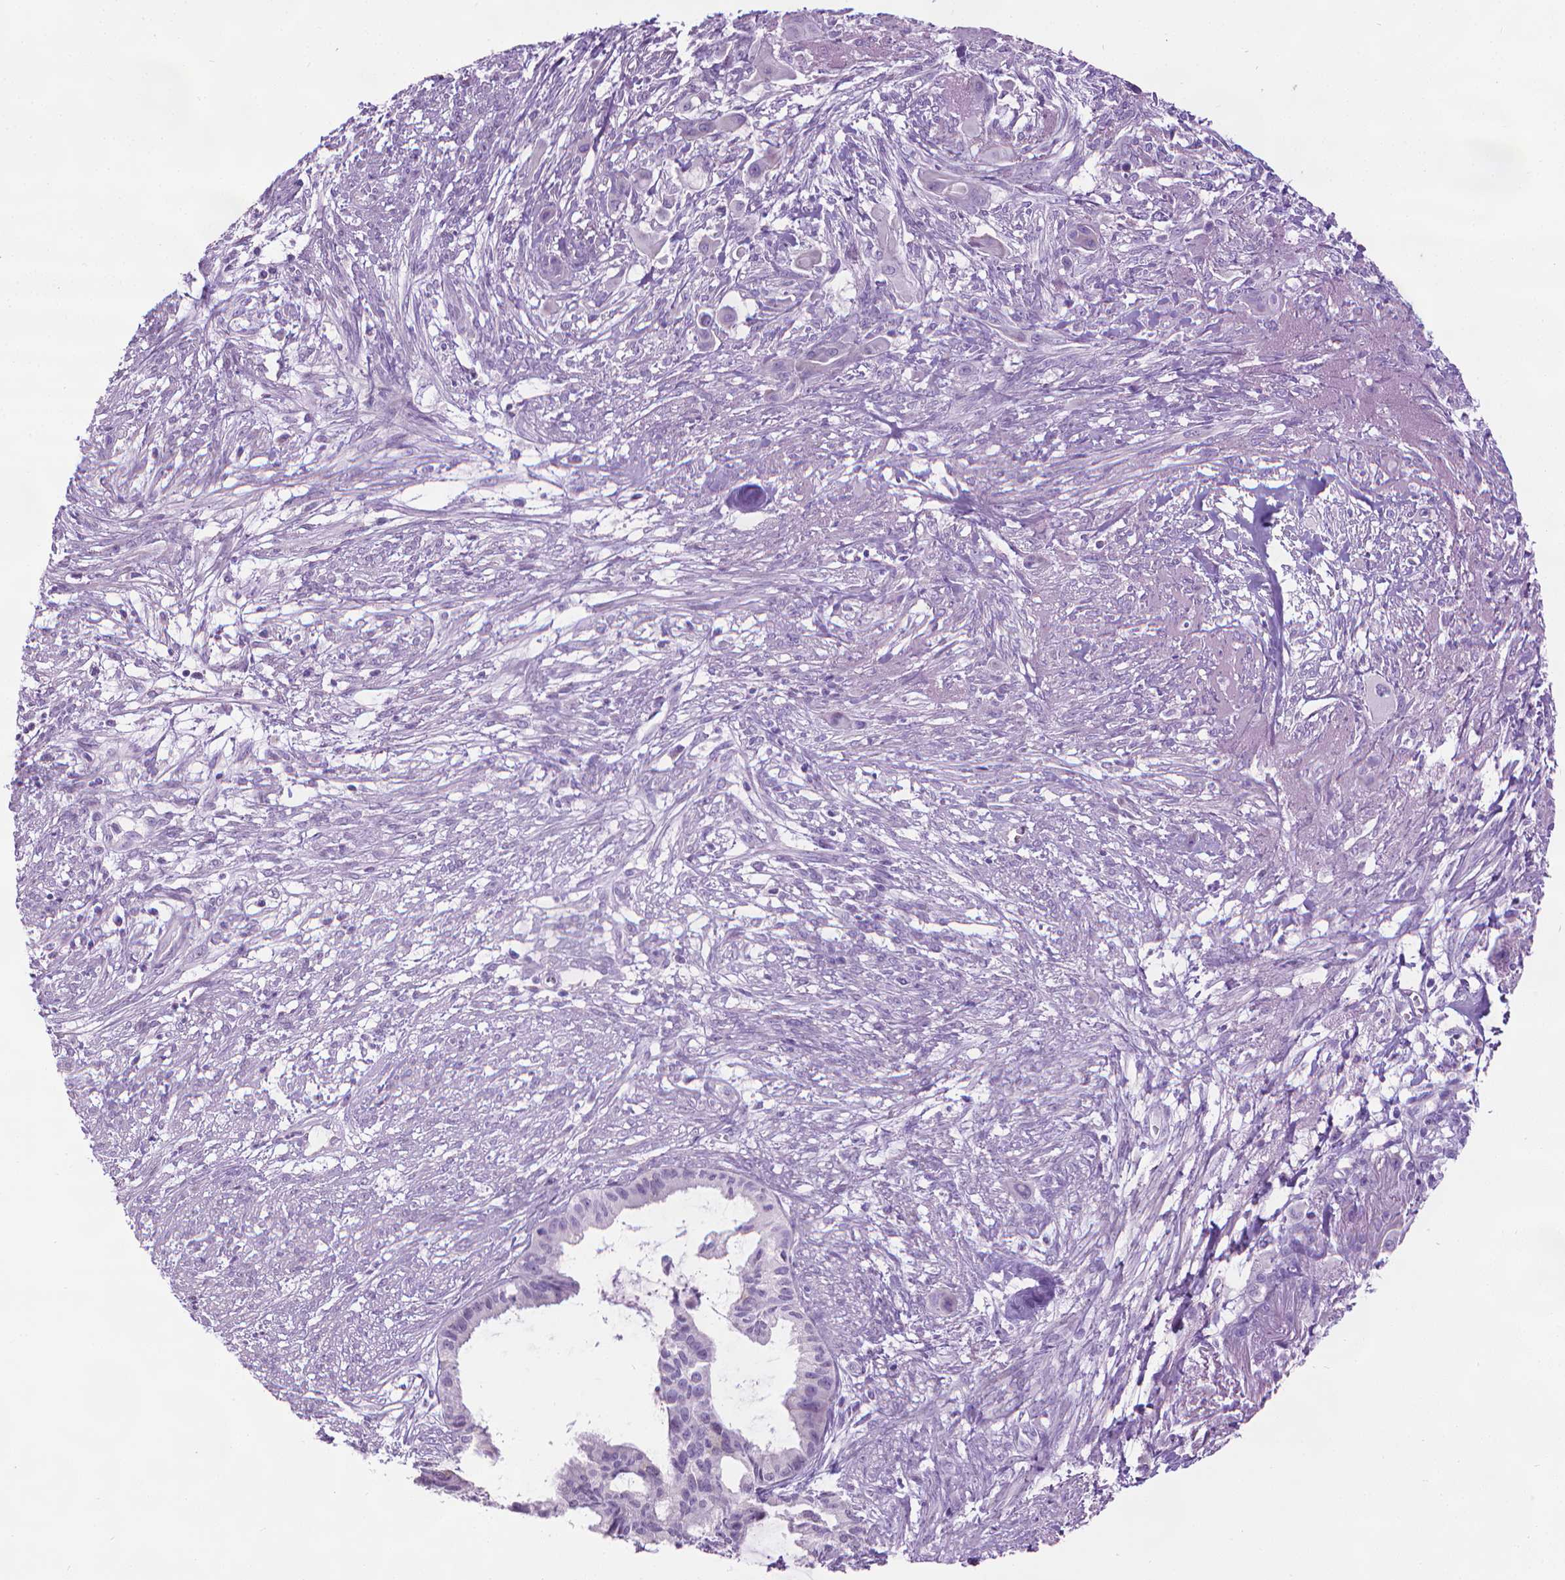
{"staining": {"intensity": "negative", "quantity": "none", "location": "none"}, "tissue": "endometrial cancer", "cell_type": "Tumor cells", "image_type": "cancer", "snomed": [{"axis": "morphology", "description": "Adenocarcinoma, NOS"}, {"axis": "topography", "description": "Endometrium"}], "caption": "Tumor cells are negative for protein expression in human endometrial cancer (adenocarcinoma). (Brightfield microscopy of DAB (3,3'-diaminobenzidine) immunohistochemistry (IHC) at high magnification).", "gene": "DNAI7", "patient": {"sex": "female", "age": 86}}